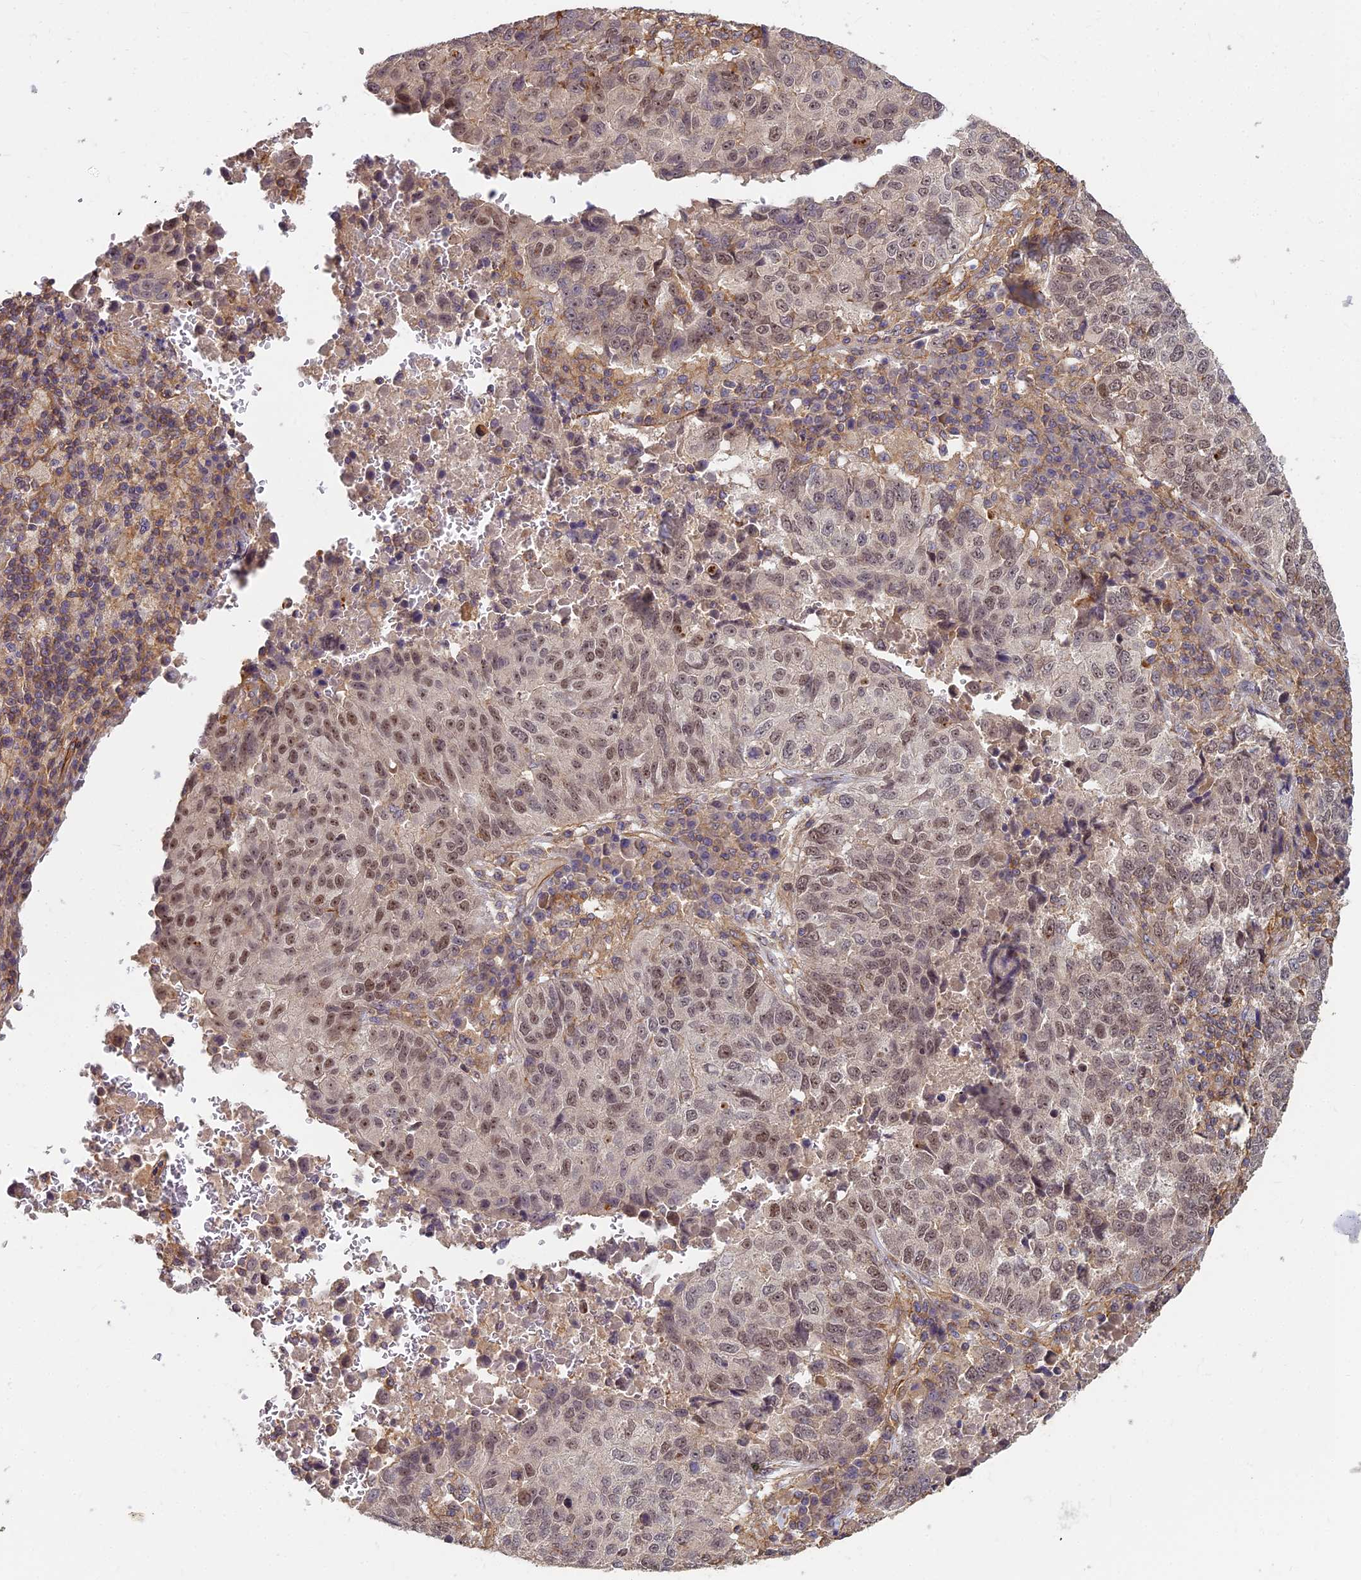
{"staining": {"intensity": "moderate", "quantity": ">75%", "location": "nuclear"}, "tissue": "lung cancer", "cell_type": "Tumor cells", "image_type": "cancer", "snomed": [{"axis": "morphology", "description": "Squamous cell carcinoma, NOS"}, {"axis": "topography", "description": "Lung"}], "caption": "Protein staining of lung cancer (squamous cell carcinoma) tissue shows moderate nuclear staining in approximately >75% of tumor cells.", "gene": "TCEA3", "patient": {"sex": "male", "age": 73}}